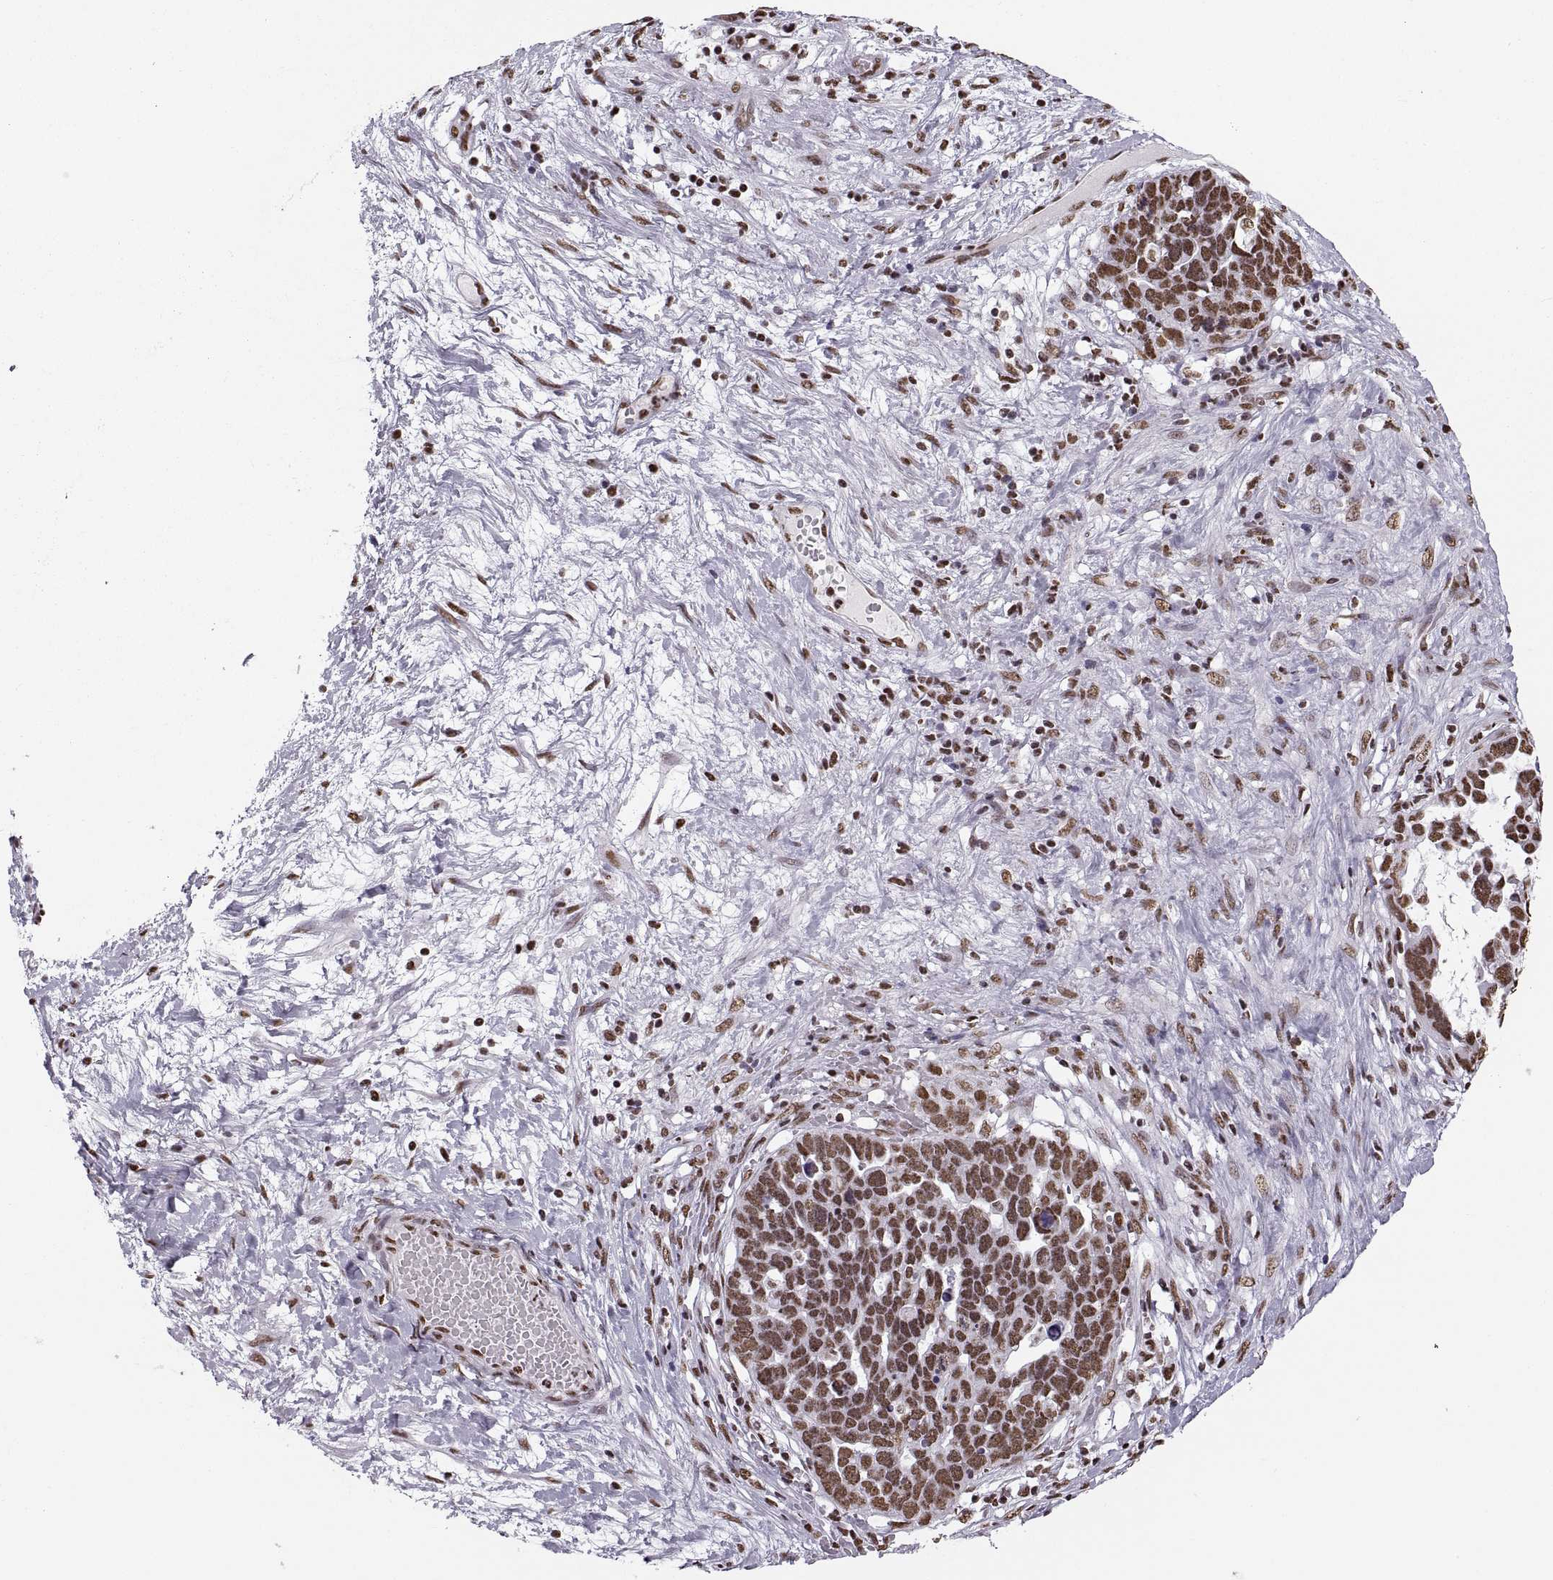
{"staining": {"intensity": "strong", "quantity": ">75%", "location": "nuclear"}, "tissue": "ovarian cancer", "cell_type": "Tumor cells", "image_type": "cancer", "snomed": [{"axis": "morphology", "description": "Cystadenocarcinoma, serous, NOS"}, {"axis": "topography", "description": "Ovary"}], "caption": "This histopathology image exhibits IHC staining of ovarian serous cystadenocarcinoma, with high strong nuclear positivity in about >75% of tumor cells.", "gene": "SNAI1", "patient": {"sex": "female", "age": 54}}